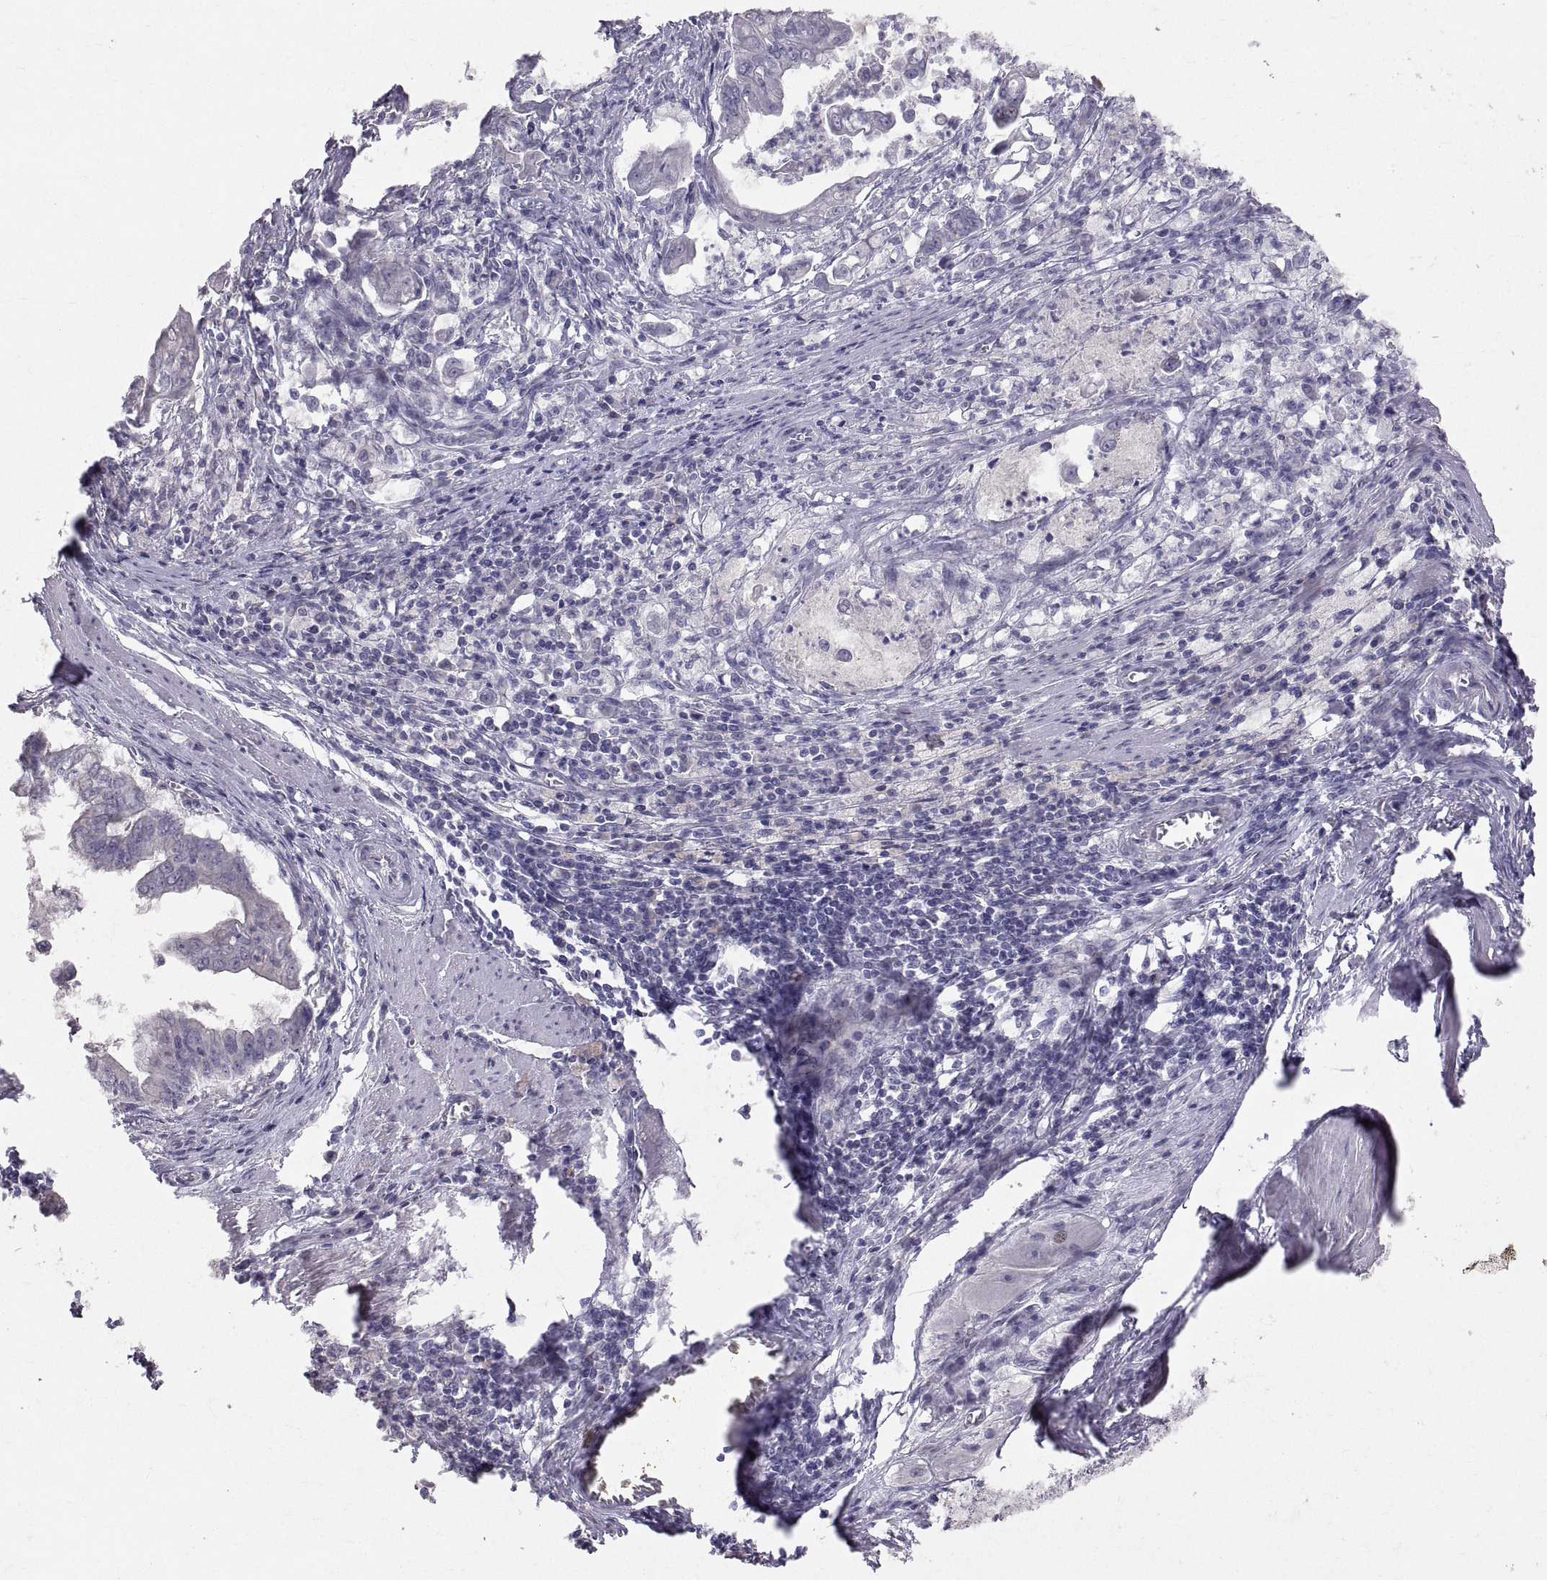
{"staining": {"intensity": "negative", "quantity": "none", "location": "none"}, "tissue": "stomach cancer", "cell_type": "Tumor cells", "image_type": "cancer", "snomed": [{"axis": "morphology", "description": "Adenocarcinoma, NOS"}, {"axis": "topography", "description": "Stomach, upper"}], "caption": "Adenocarcinoma (stomach) was stained to show a protein in brown. There is no significant positivity in tumor cells.", "gene": "PTN", "patient": {"sex": "male", "age": 80}}